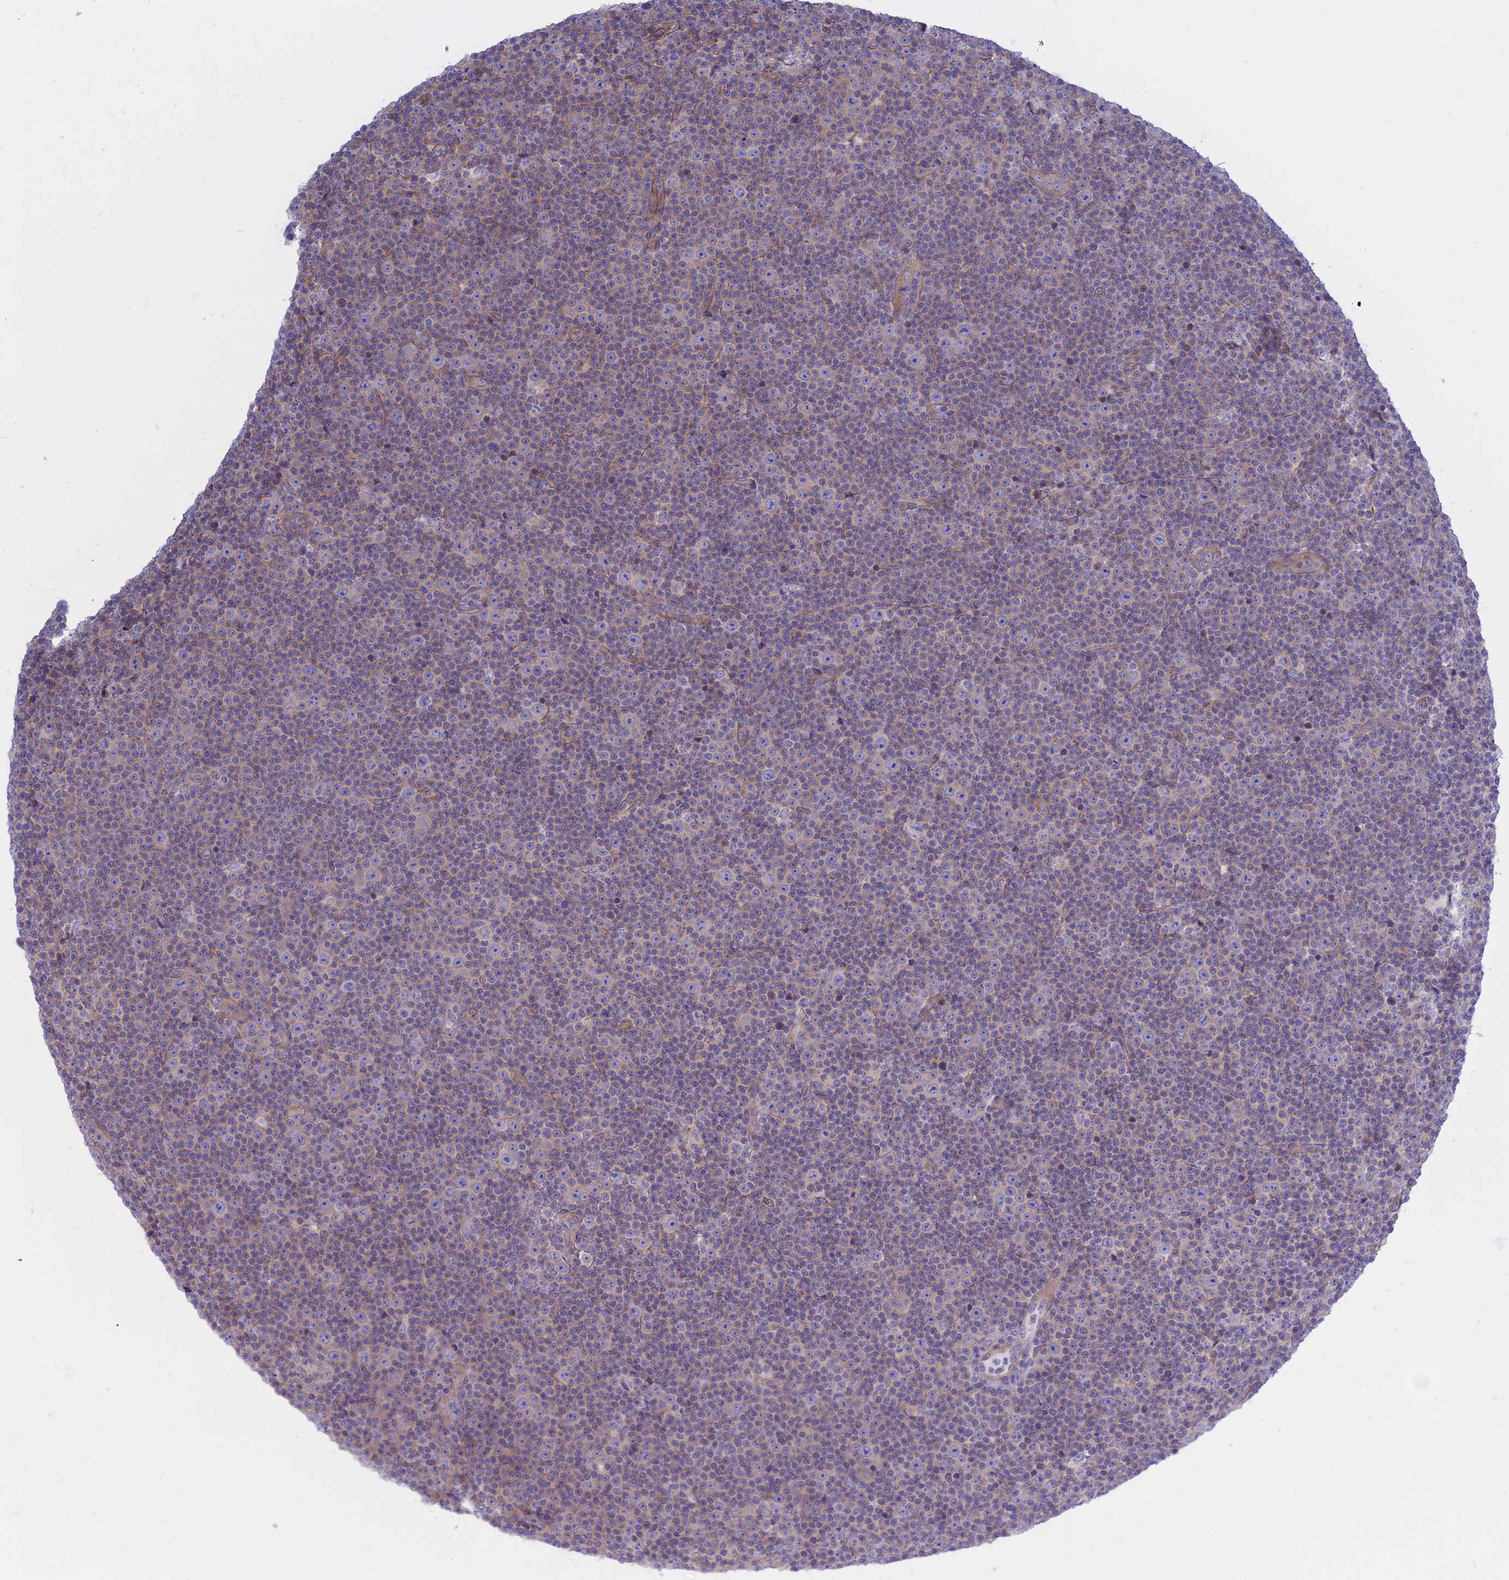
{"staining": {"intensity": "negative", "quantity": "none", "location": "none"}, "tissue": "lymphoma", "cell_type": "Tumor cells", "image_type": "cancer", "snomed": [{"axis": "morphology", "description": "Malignant lymphoma, non-Hodgkin's type, Low grade"}, {"axis": "topography", "description": "Lymph node"}], "caption": "DAB immunohistochemical staining of lymphoma demonstrates no significant expression in tumor cells.", "gene": "AHCYL1", "patient": {"sex": "female", "age": 67}}